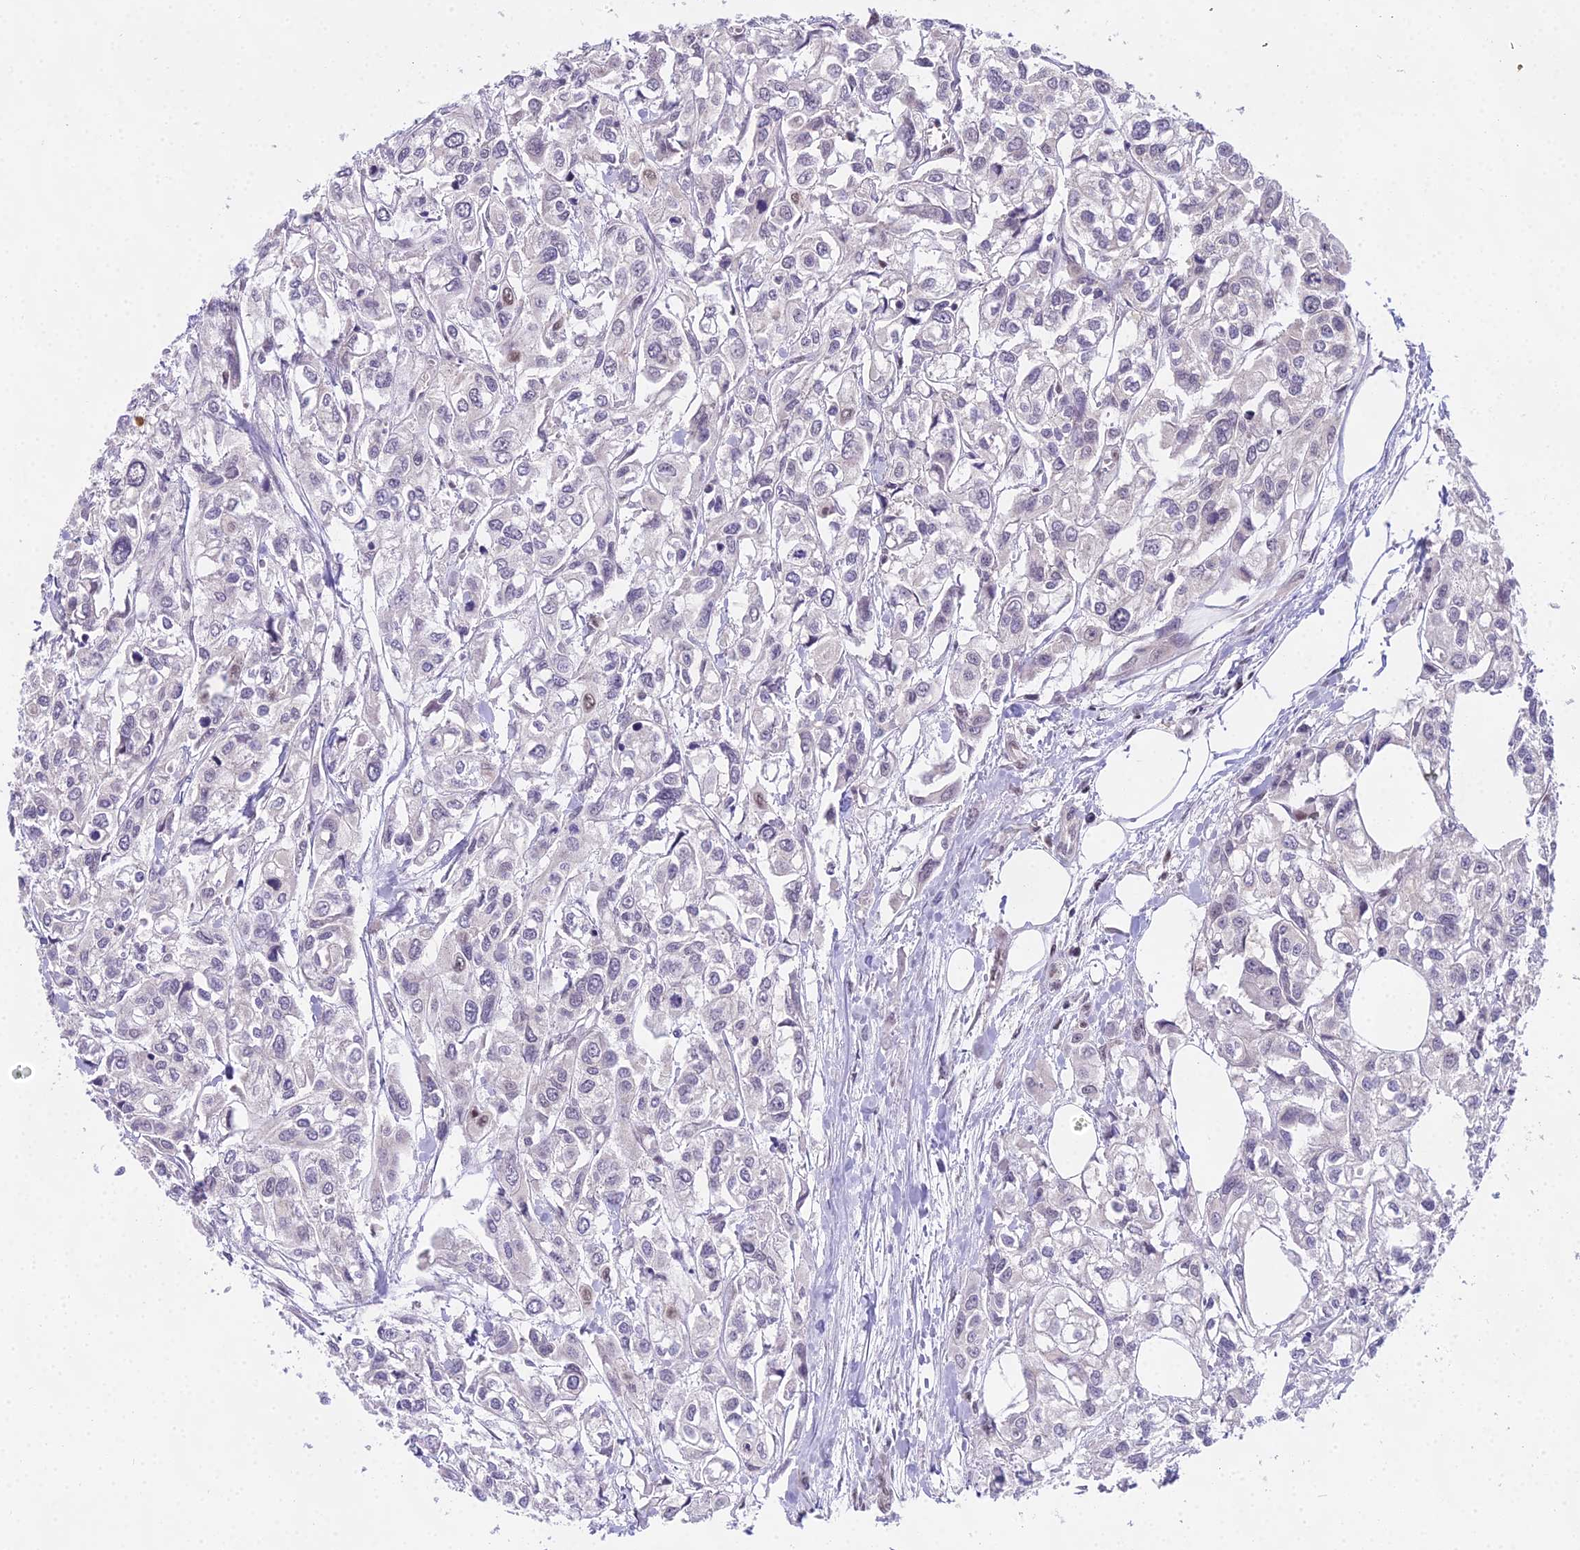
{"staining": {"intensity": "negative", "quantity": "none", "location": "none"}, "tissue": "urothelial cancer", "cell_type": "Tumor cells", "image_type": "cancer", "snomed": [{"axis": "morphology", "description": "Urothelial carcinoma, High grade"}, {"axis": "topography", "description": "Urinary bladder"}], "caption": "Immunohistochemical staining of human urothelial cancer shows no significant expression in tumor cells. (Immunohistochemistry, brightfield microscopy, high magnification).", "gene": "MAT2A", "patient": {"sex": "male", "age": 67}}